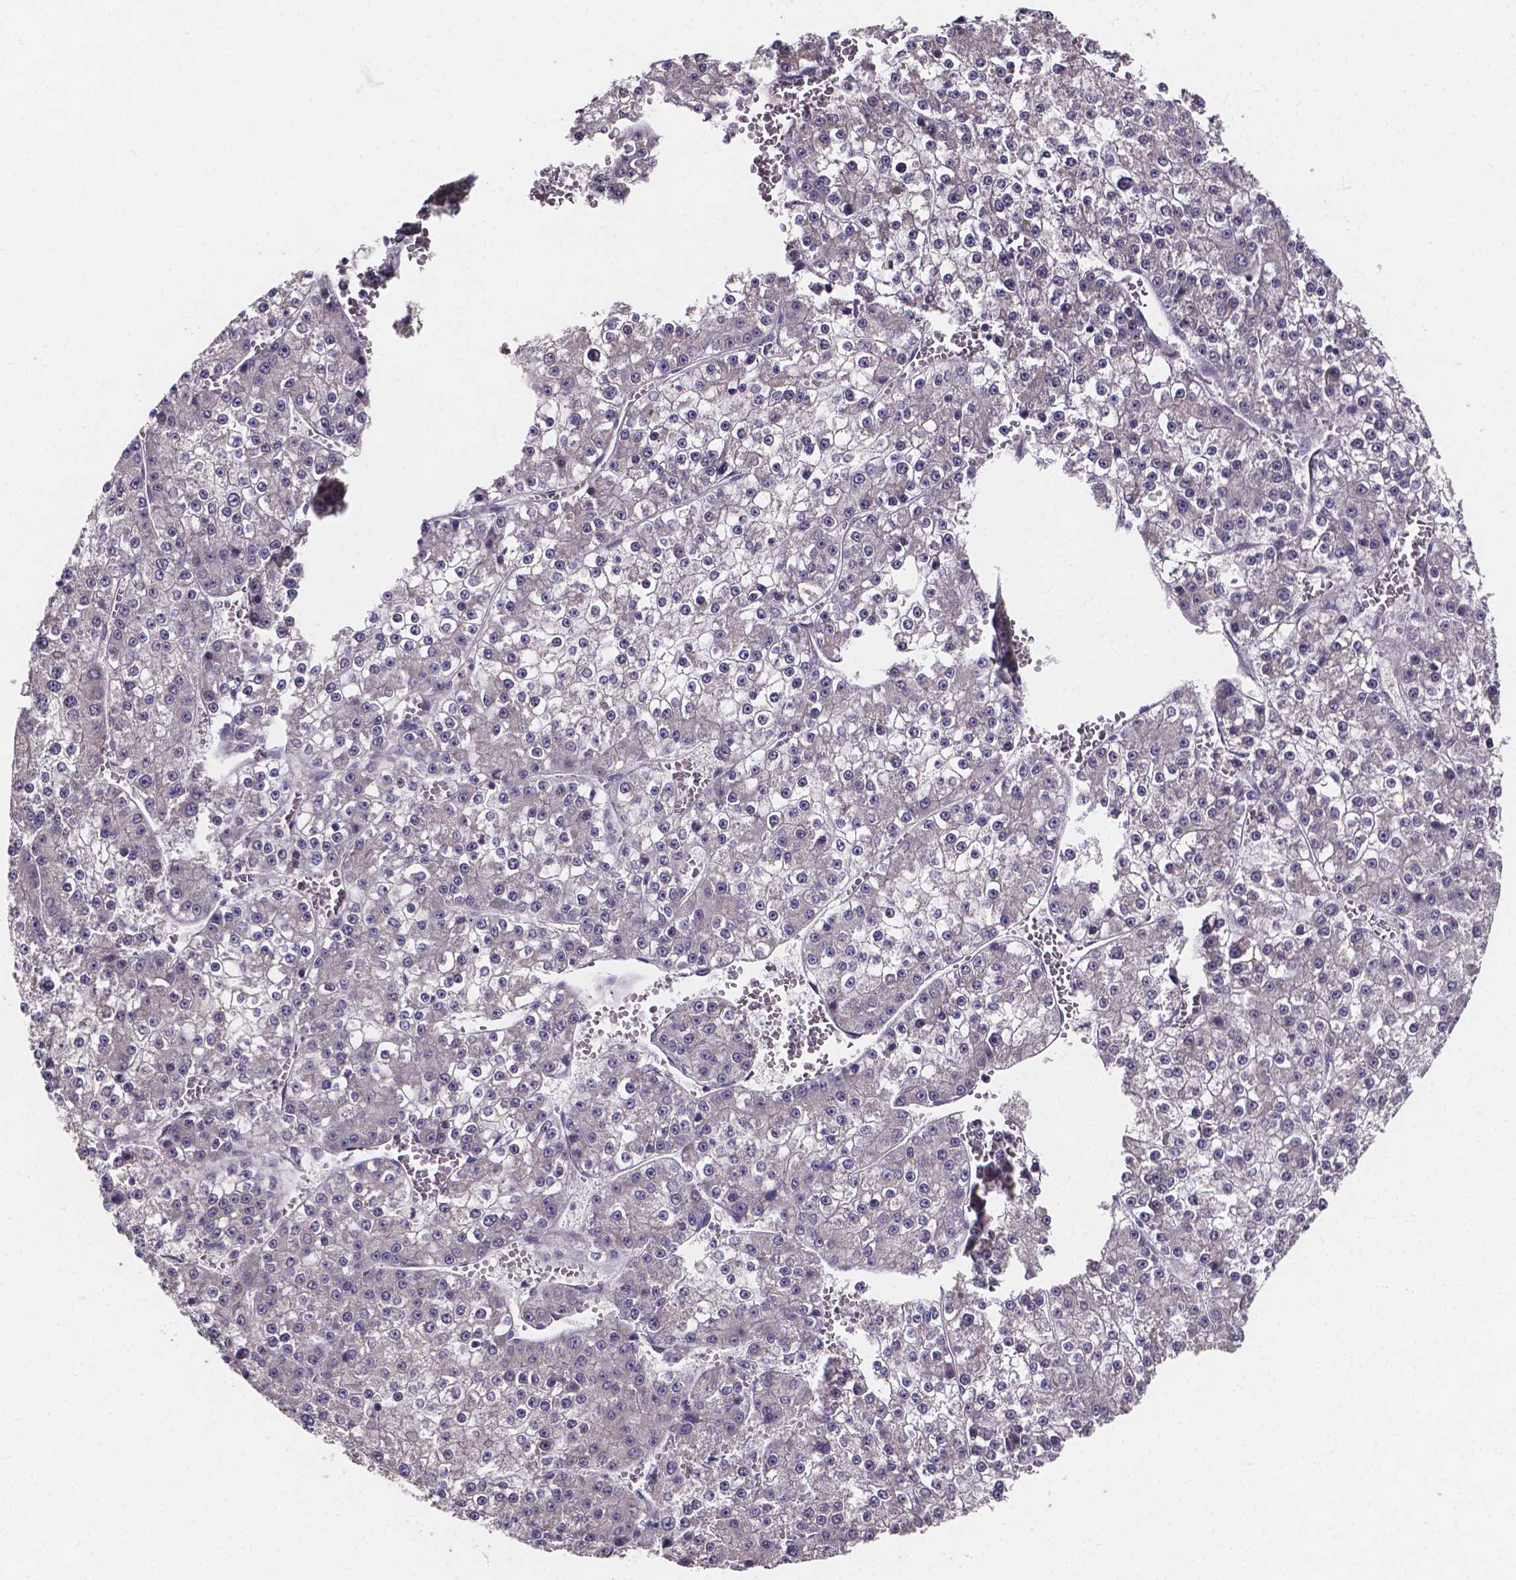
{"staining": {"intensity": "negative", "quantity": "none", "location": "none"}, "tissue": "liver cancer", "cell_type": "Tumor cells", "image_type": "cancer", "snomed": [{"axis": "morphology", "description": "Carcinoma, Hepatocellular, NOS"}, {"axis": "topography", "description": "Liver"}], "caption": "Tumor cells are negative for protein expression in human hepatocellular carcinoma (liver).", "gene": "SPOCD1", "patient": {"sex": "female", "age": 73}}